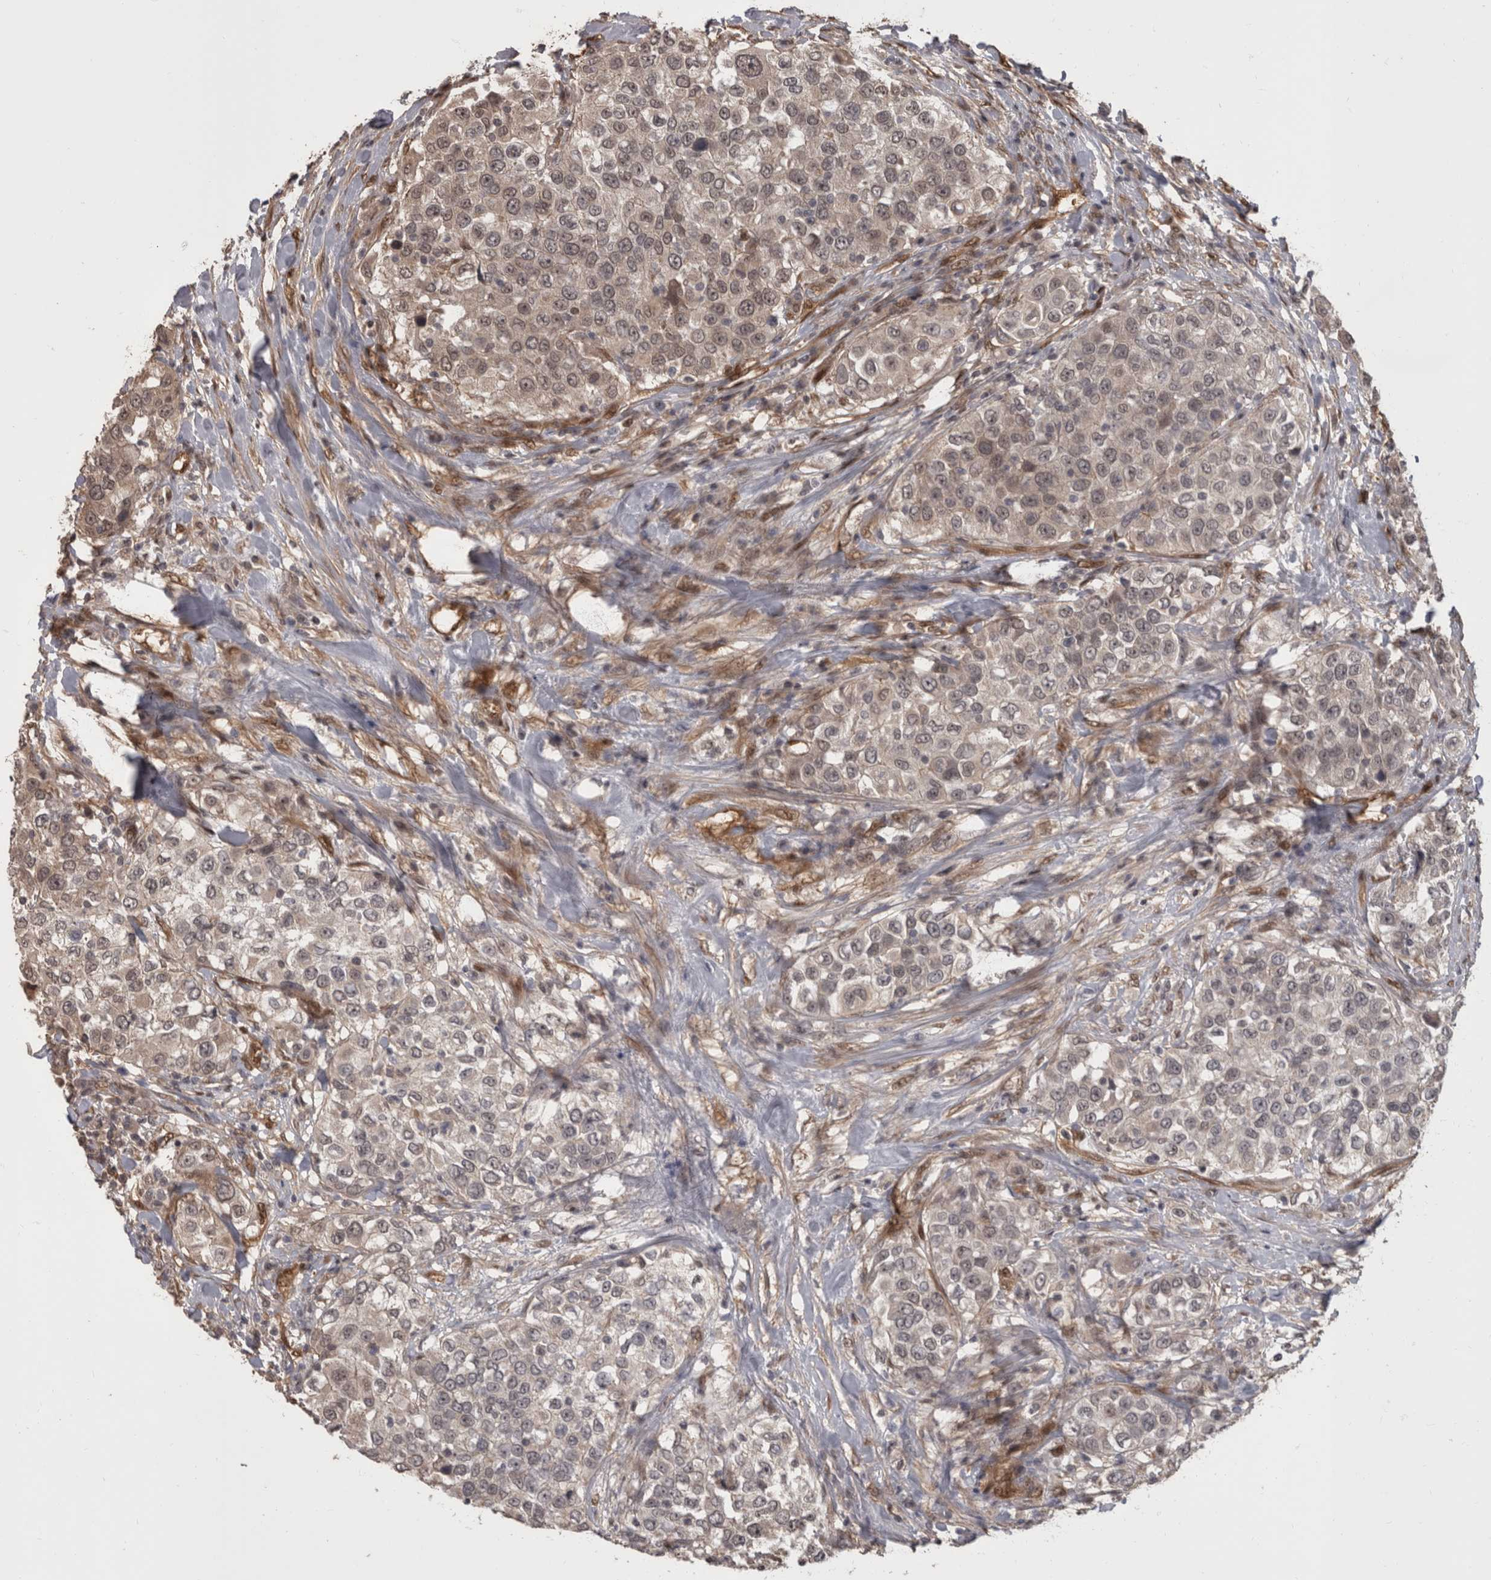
{"staining": {"intensity": "weak", "quantity": "<25%", "location": "cytoplasmic/membranous,nuclear"}, "tissue": "urothelial cancer", "cell_type": "Tumor cells", "image_type": "cancer", "snomed": [{"axis": "morphology", "description": "Urothelial carcinoma, High grade"}, {"axis": "topography", "description": "Urinary bladder"}], "caption": "High-grade urothelial carcinoma stained for a protein using IHC demonstrates no positivity tumor cells.", "gene": "AKT3", "patient": {"sex": "female", "age": 80}}